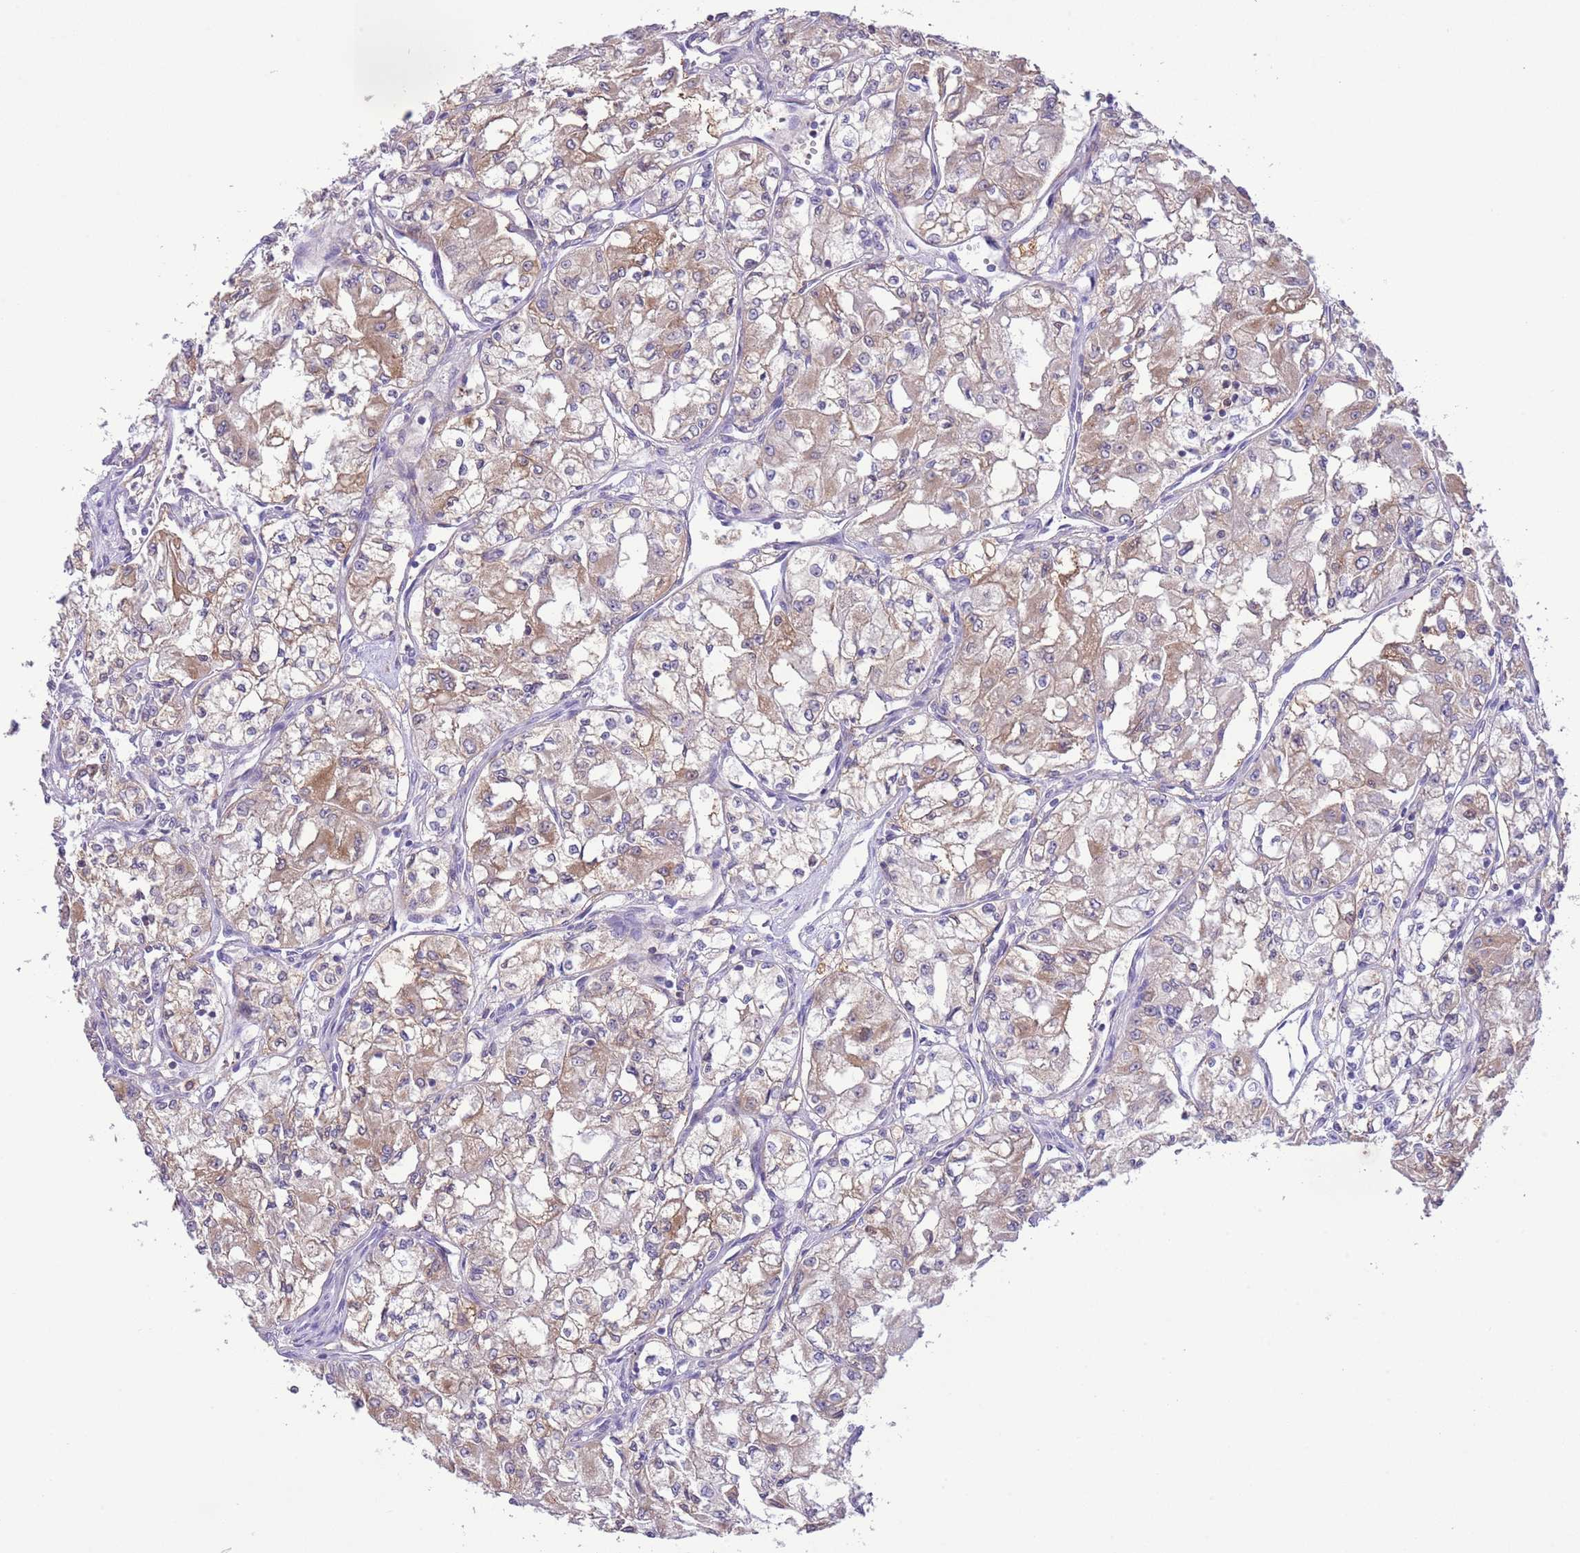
{"staining": {"intensity": "moderate", "quantity": ">75%", "location": "cytoplasmic/membranous"}, "tissue": "renal cancer", "cell_type": "Tumor cells", "image_type": "cancer", "snomed": [{"axis": "morphology", "description": "Adenocarcinoma, NOS"}, {"axis": "topography", "description": "Kidney"}], "caption": "Protein staining of renal cancer tissue demonstrates moderate cytoplasmic/membranous positivity in about >75% of tumor cells. The protein is stained brown, and the nuclei are stained in blue (DAB (3,3'-diaminobenzidine) IHC with brightfield microscopy, high magnification).", "gene": "PRR32", "patient": {"sex": "male", "age": 59}}